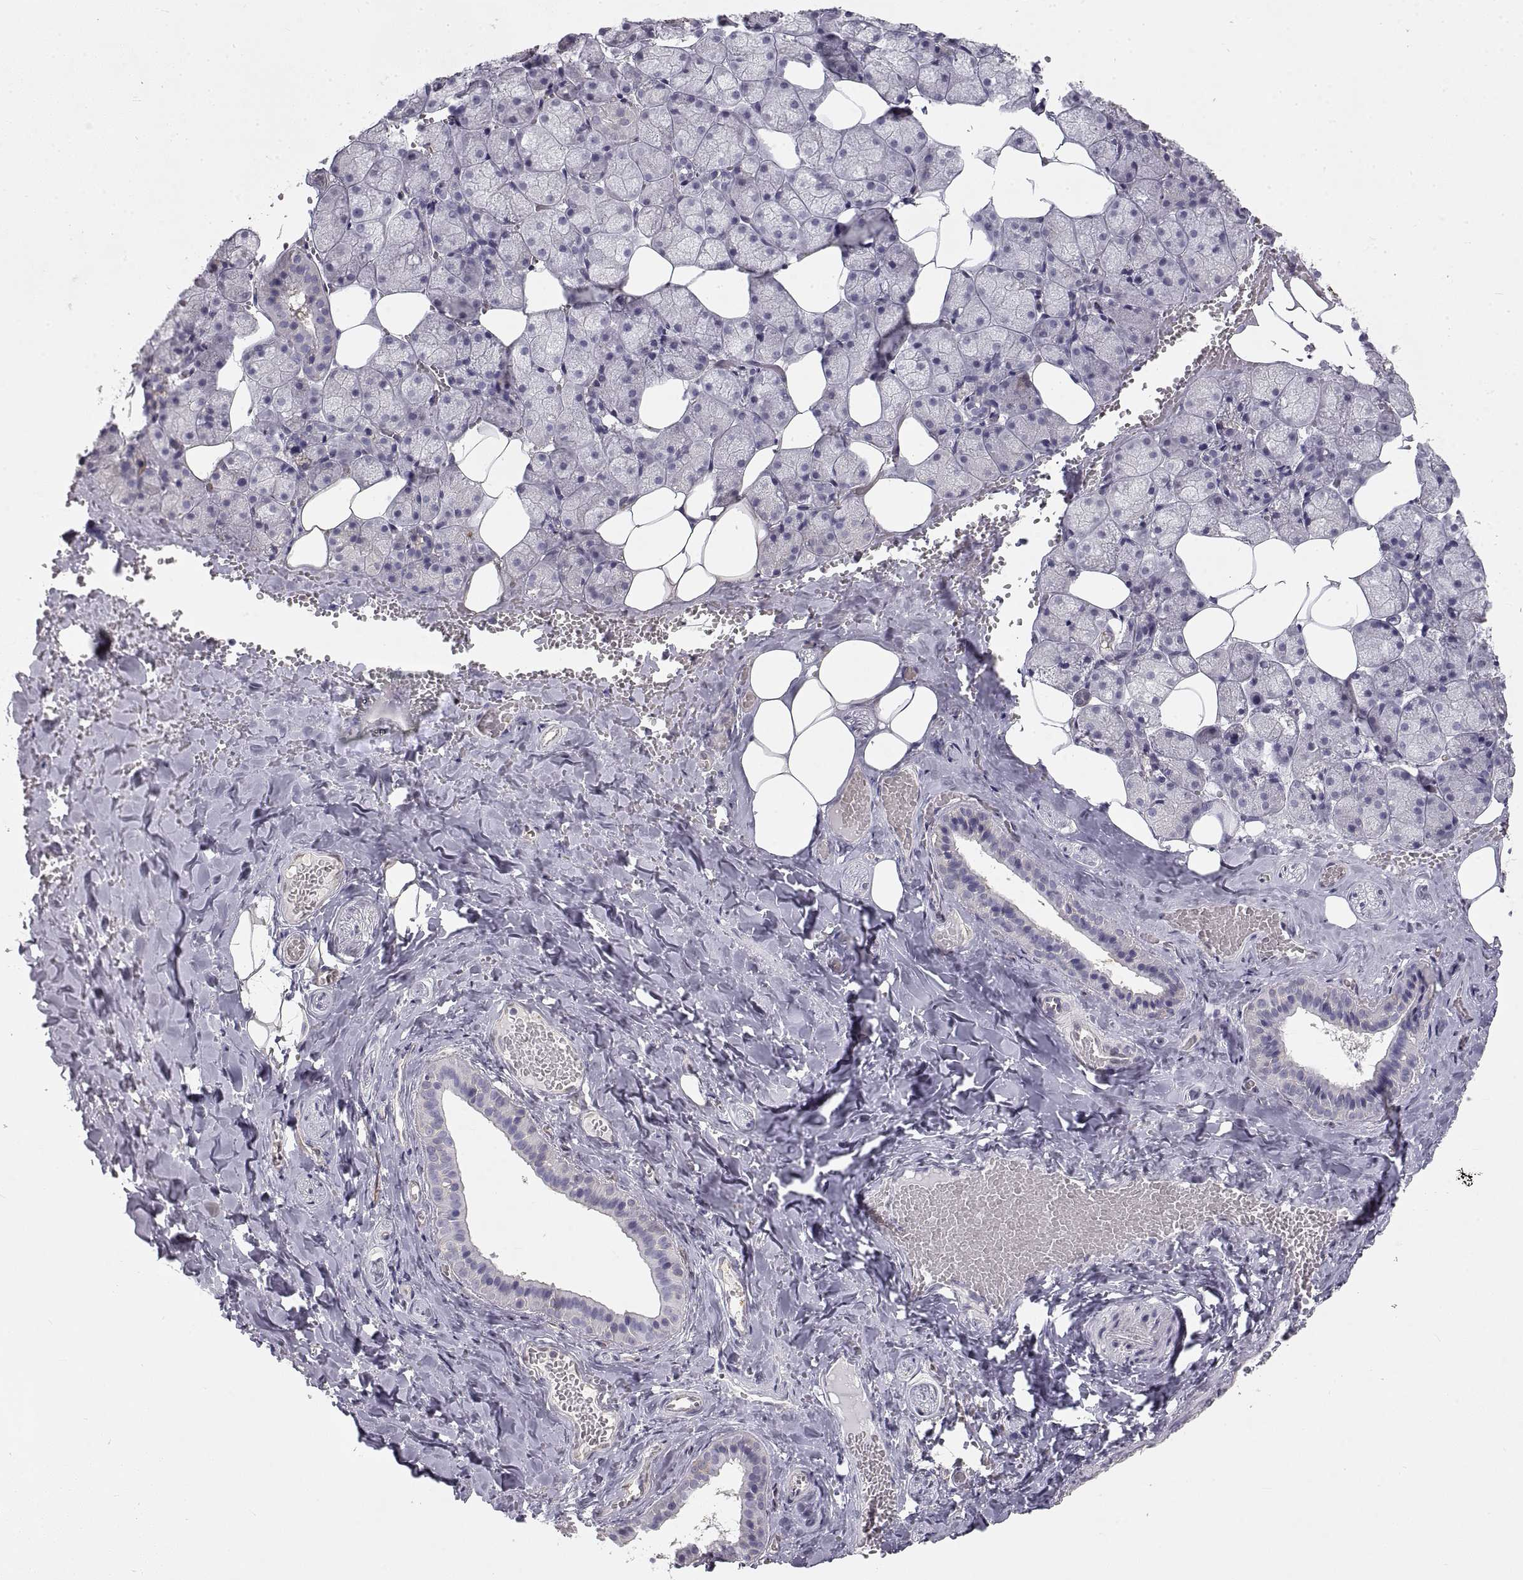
{"staining": {"intensity": "weak", "quantity": "<25%", "location": "cytoplasmic/membranous"}, "tissue": "salivary gland", "cell_type": "Glandular cells", "image_type": "normal", "snomed": [{"axis": "morphology", "description": "Normal tissue, NOS"}, {"axis": "topography", "description": "Salivary gland"}], "caption": "Immunohistochemical staining of unremarkable salivary gland reveals no significant positivity in glandular cells.", "gene": "HSP90AB1", "patient": {"sex": "male", "age": 38}}